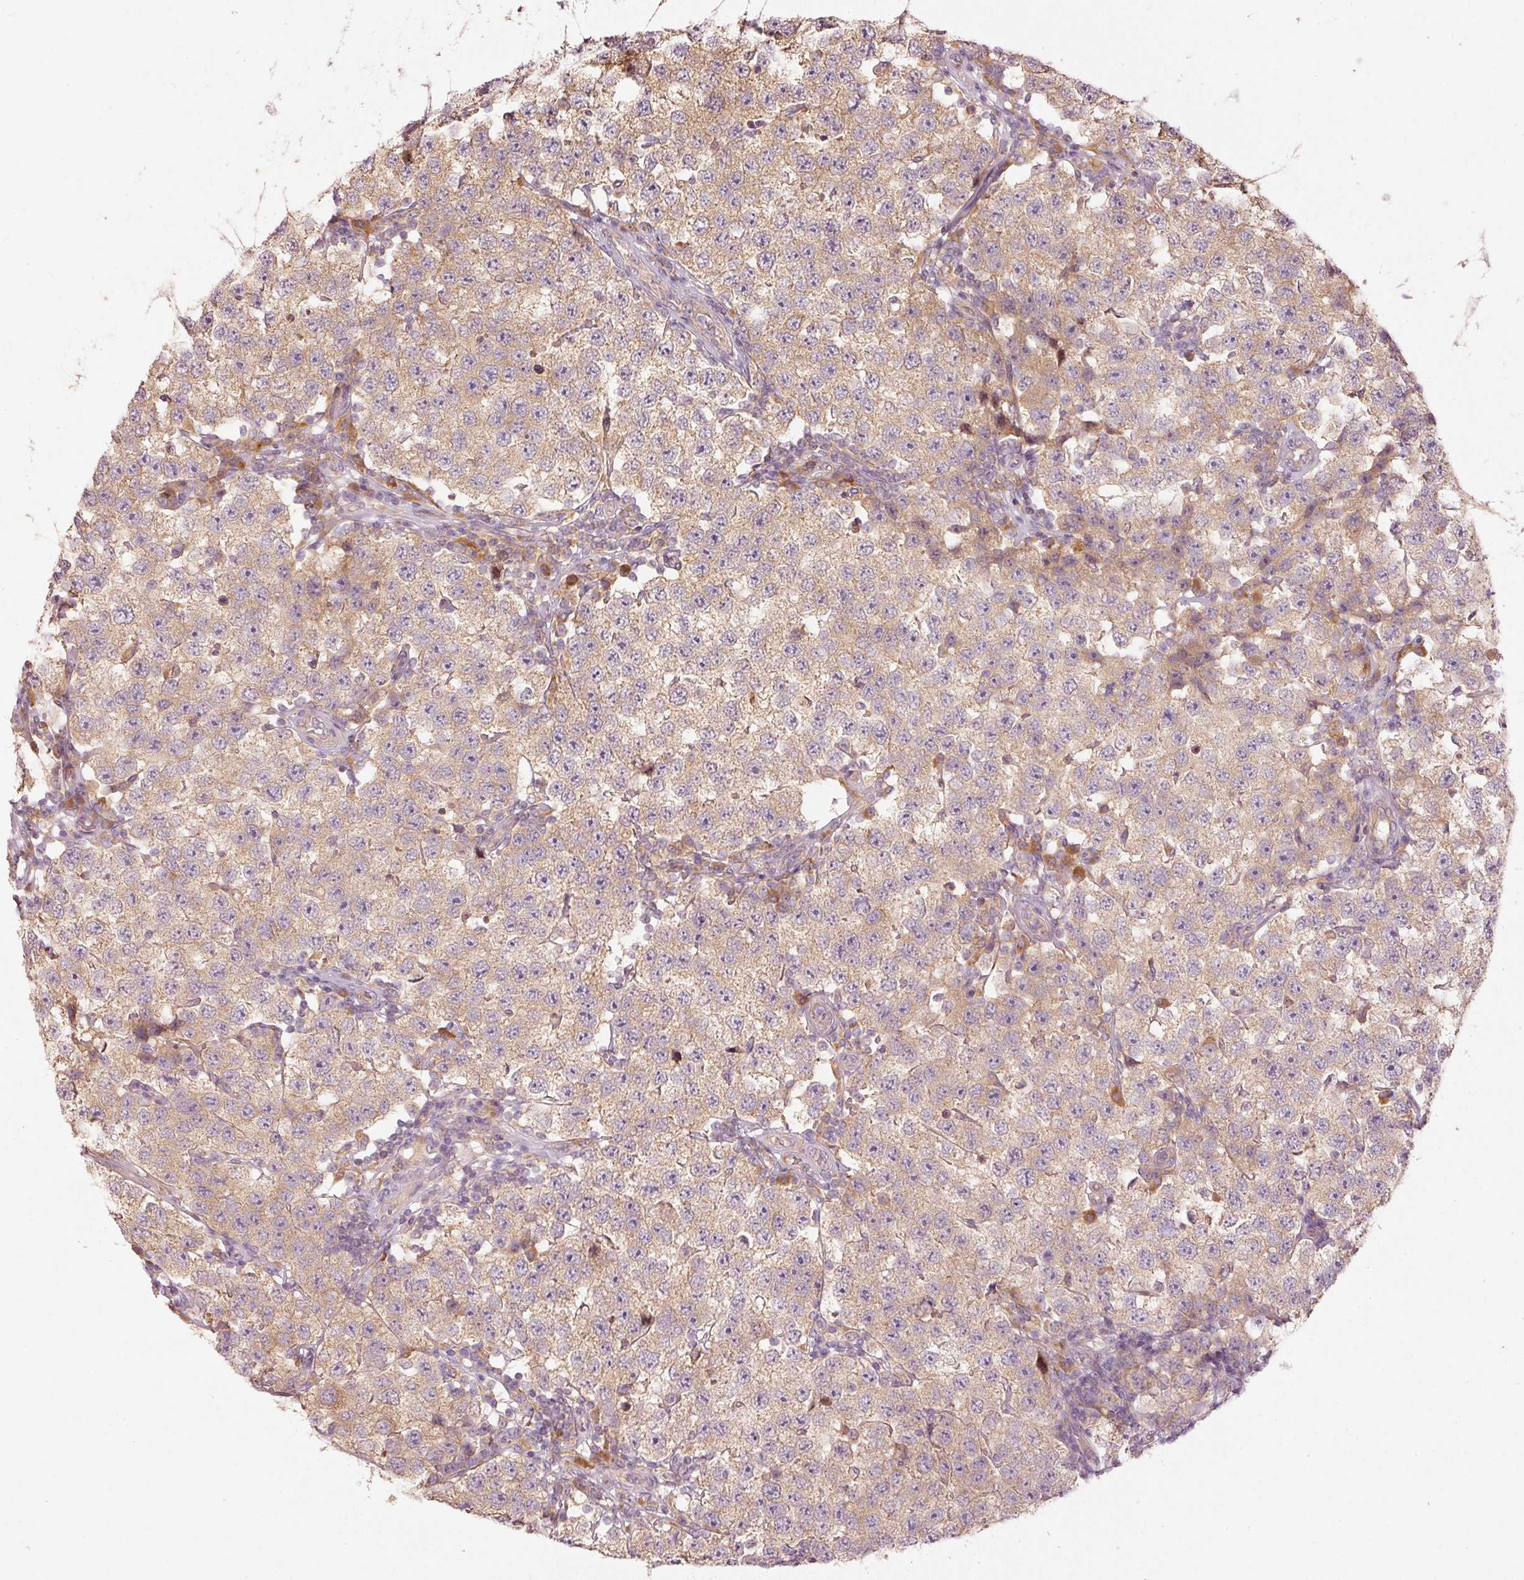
{"staining": {"intensity": "moderate", "quantity": "<25%", "location": "cytoplasmic/membranous"}, "tissue": "testis cancer", "cell_type": "Tumor cells", "image_type": "cancer", "snomed": [{"axis": "morphology", "description": "Seminoma, NOS"}, {"axis": "topography", "description": "Testis"}], "caption": "This is a histology image of immunohistochemistry staining of testis cancer (seminoma), which shows moderate expression in the cytoplasmic/membranous of tumor cells.", "gene": "MAP10", "patient": {"sex": "male", "age": 34}}